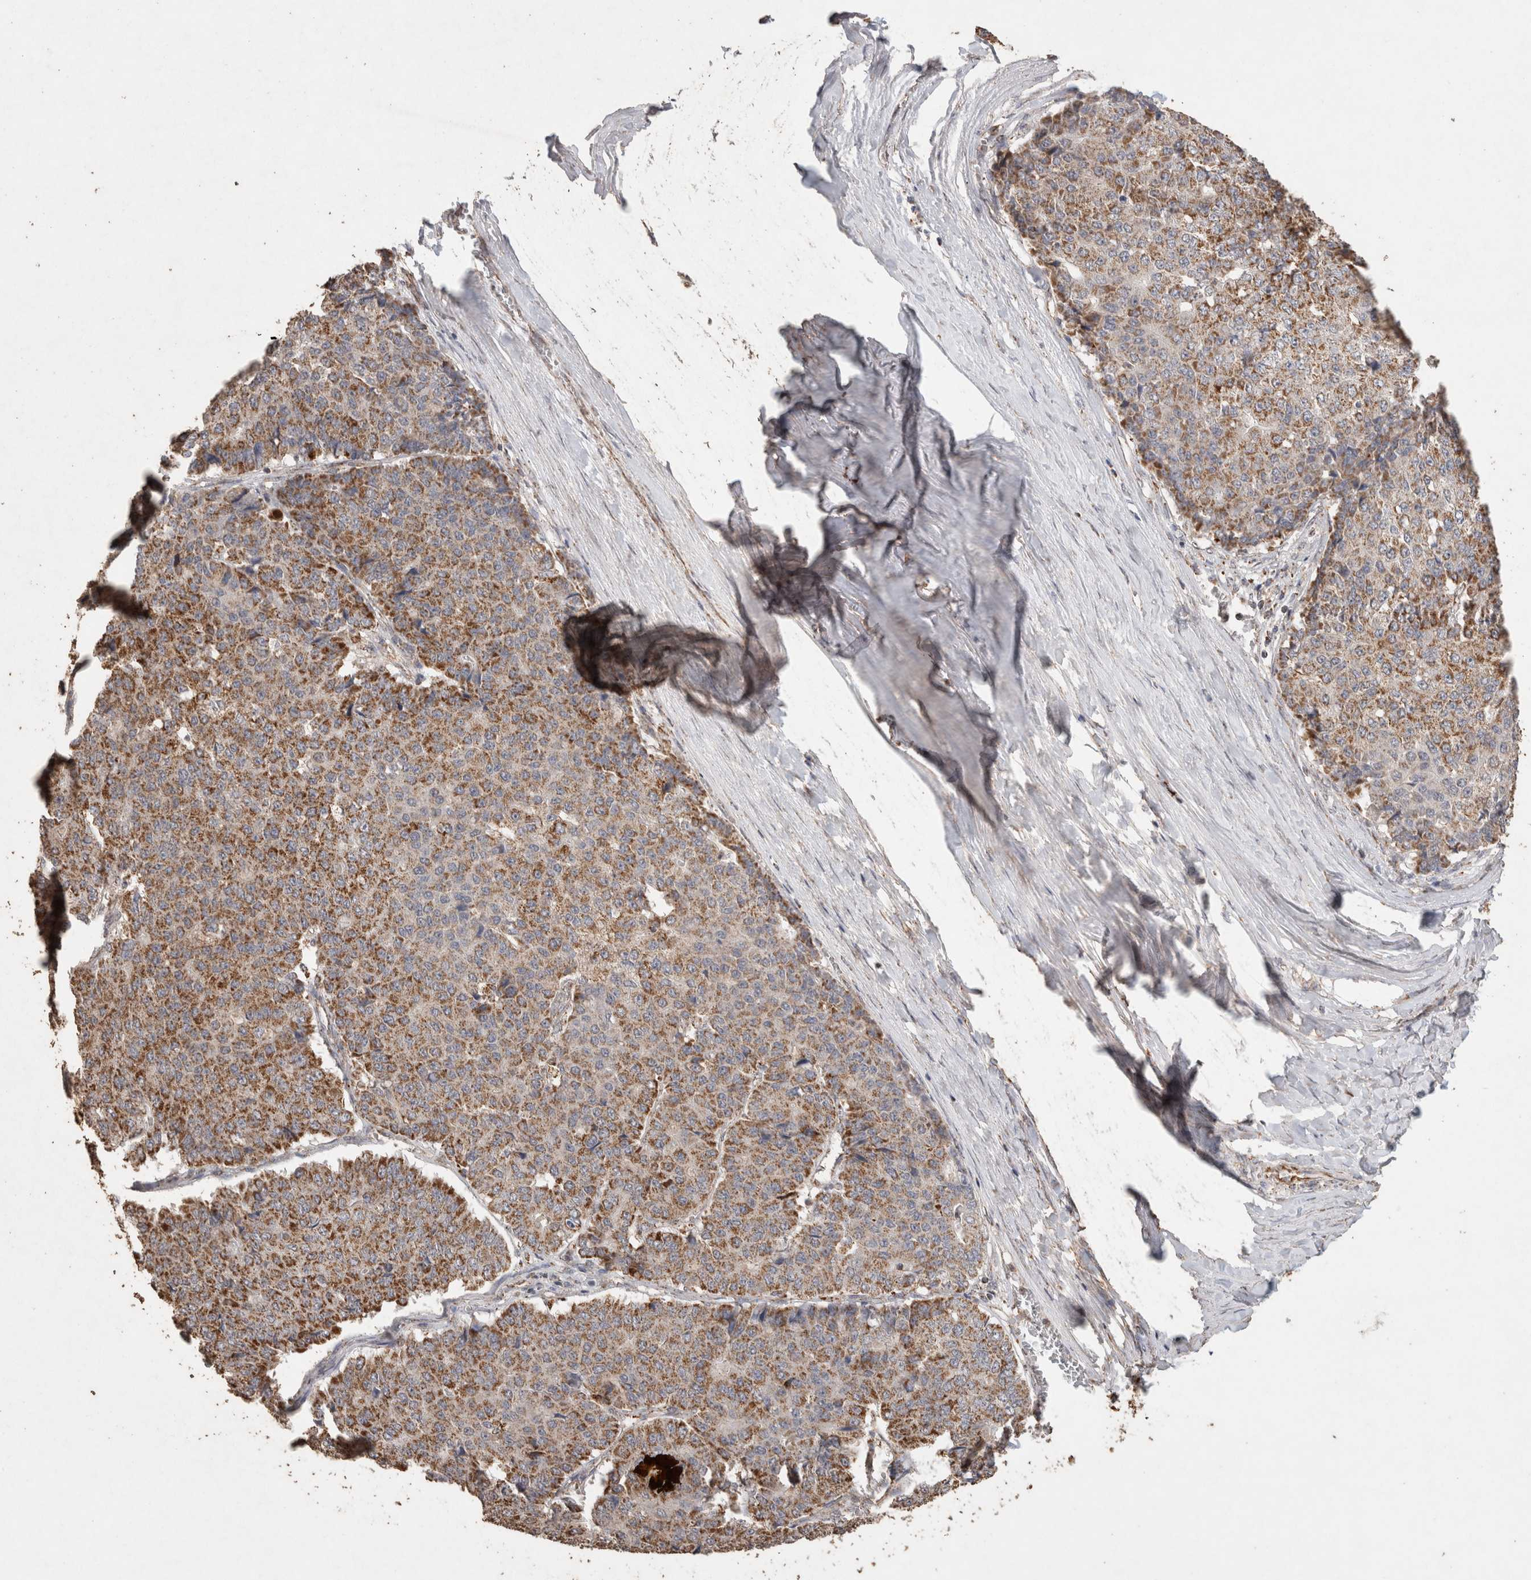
{"staining": {"intensity": "moderate", "quantity": ">75%", "location": "cytoplasmic/membranous"}, "tissue": "pancreatic cancer", "cell_type": "Tumor cells", "image_type": "cancer", "snomed": [{"axis": "morphology", "description": "Adenocarcinoma, NOS"}, {"axis": "topography", "description": "Pancreas"}], "caption": "Immunohistochemical staining of adenocarcinoma (pancreatic) displays medium levels of moderate cytoplasmic/membranous protein expression in approximately >75% of tumor cells. The staining is performed using DAB brown chromogen to label protein expression. The nuclei are counter-stained blue using hematoxylin.", "gene": "ACADM", "patient": {"sex": "male", "age": 50}}